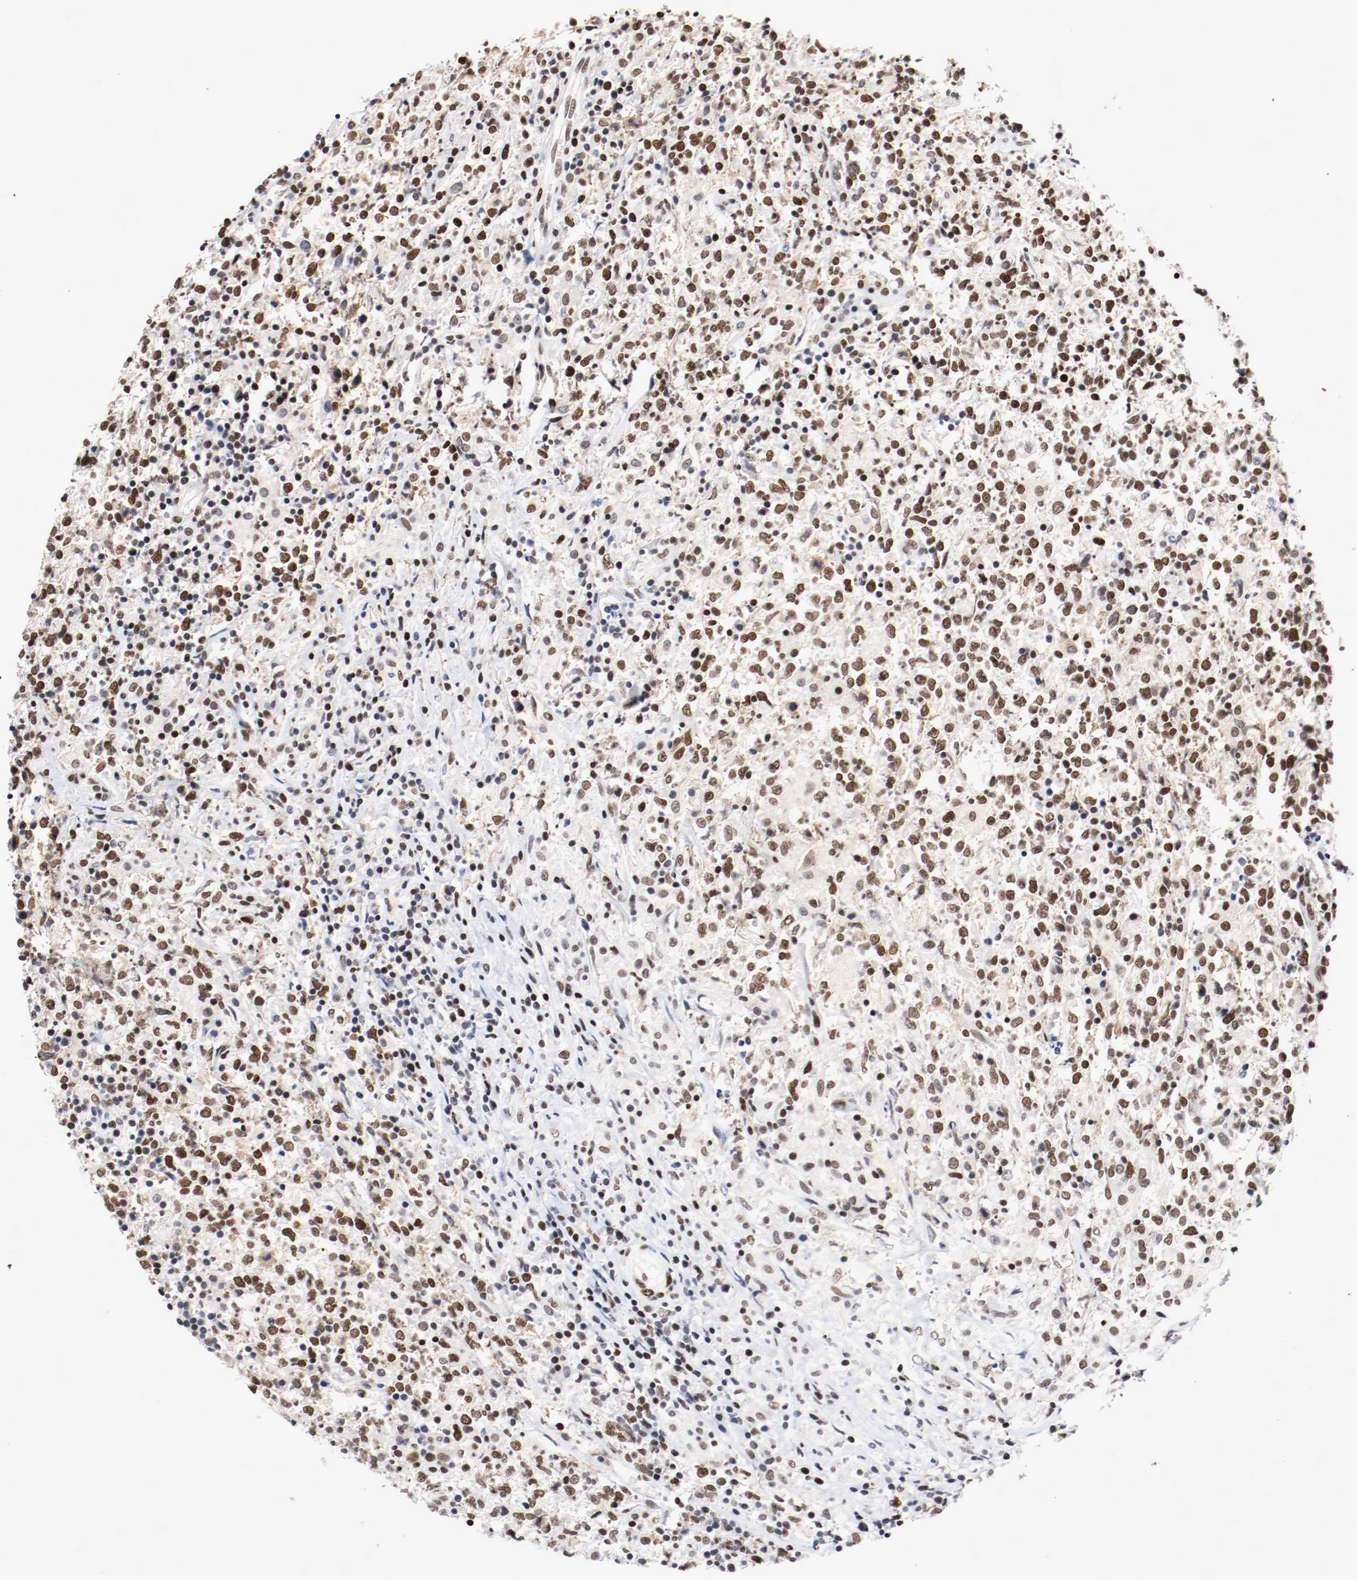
{"staining": {"intensity": "moderate", "quantity": ">75%", "location": "nuclear"}, "tissue": "lymphoma", "cell_type": "Tumor cells", "image_type": "cancer", "snomed": [{"axis": "morphology", "description": "Malignant lymphoma, non-Hodgkin's type, High grade"}, {"axis": "topography", "description": "Lymph node"}], "caption": "This is an image of IHC staining of lymphoma, which shows moderate staining in the nuclear of tumor cells.", "gene": "MEF2D", "patient": {"sex": "female", "age": 84}}